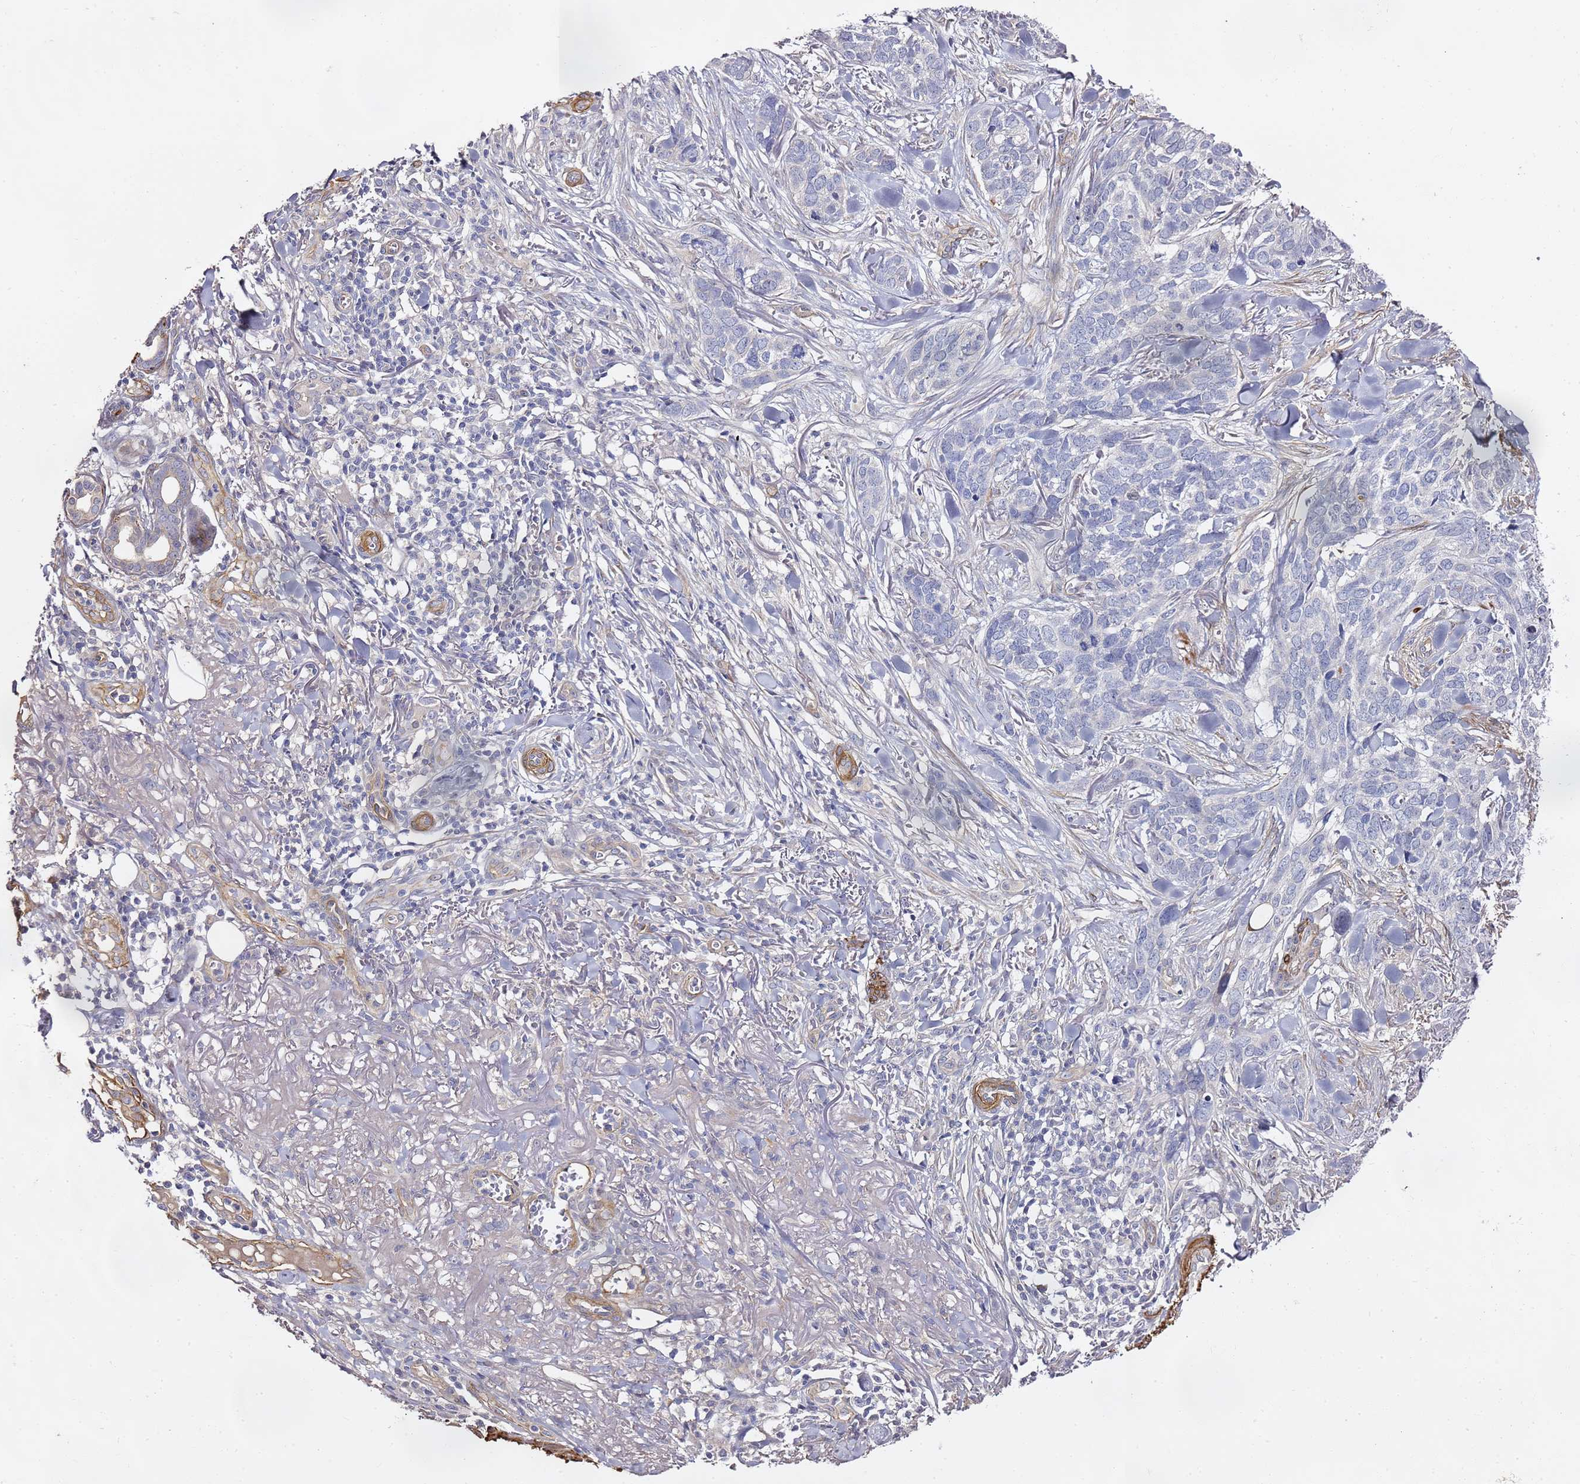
{"staining": {"intensity": "negative", "quantity": "none", "location": "none"}, "tissue": "skin cancer", "cell_type": "Tumor cells", "image_type": "cancer", "snomed": [{"axis": "morphology", "description": "Basal cell carcinoma"}, {"axis": "topography", "description": "Skin"}], "caption": "There is no significant expression in tumor cells of skin cancer.", "gene": "EPS8L1", "patient": {"sex": "male", "age": 86}}